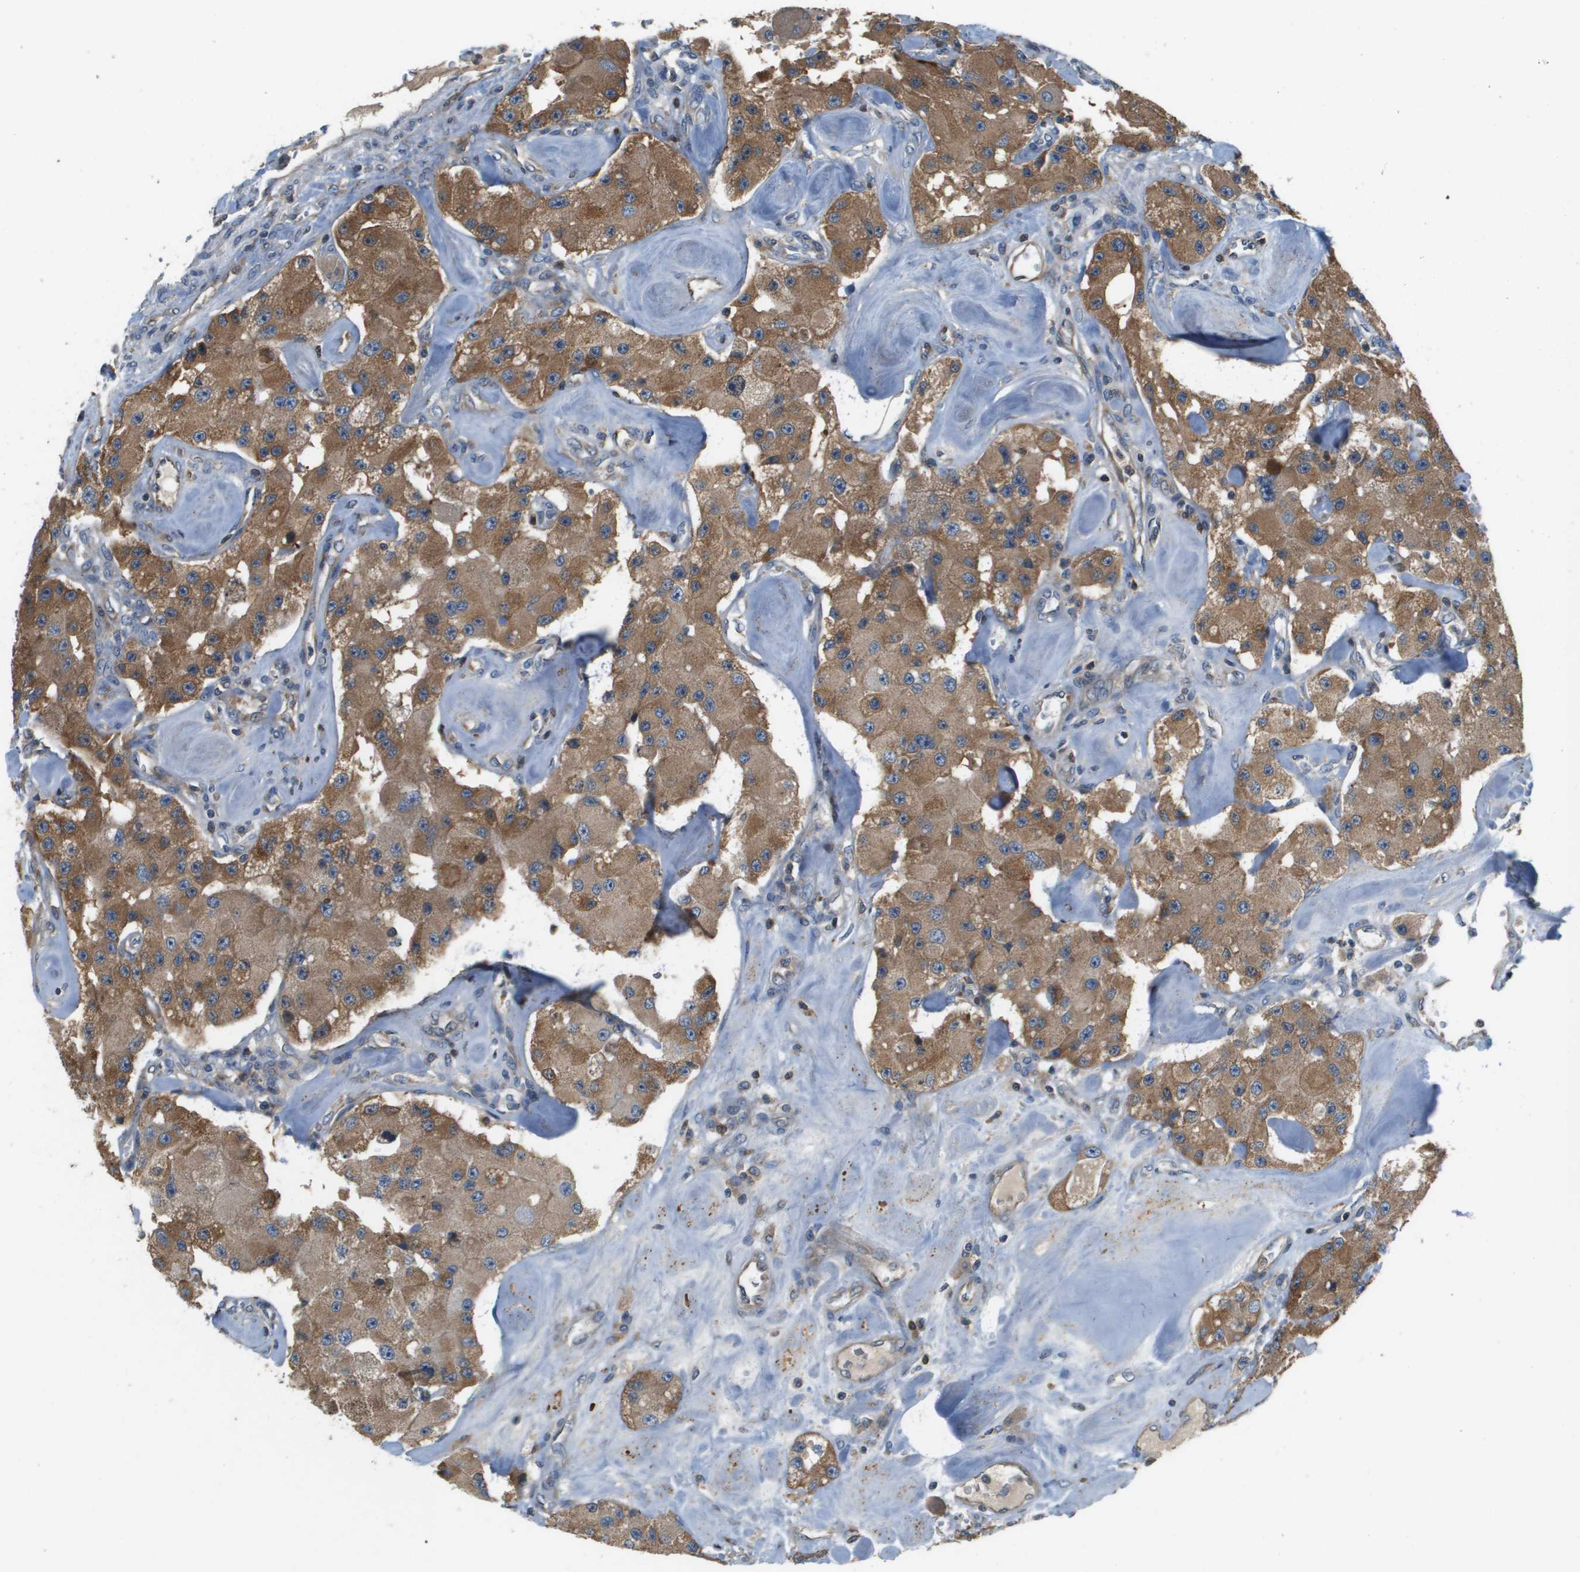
{"staining": {"intensity": "moderate", "quantity": ">75%", "location": "cytoplasmic/membranous"}, "tissue": "carcinoid", "cell_type": "Tumor cells", "image_type": "cancer", "snomed": [{"axis": "morphology", "description": "Carcinoid, malignant, NOS"}, {"axis": "topography", "description": "Pancreas"}], "caption": "Tumor cells exhibit medium levels of moderate cytoplasmic/membranous expression in approximately >75% of cells in human carcinoid.", "gene": "SAMSN1", "patient": {"sex": "male", "age": 41}}